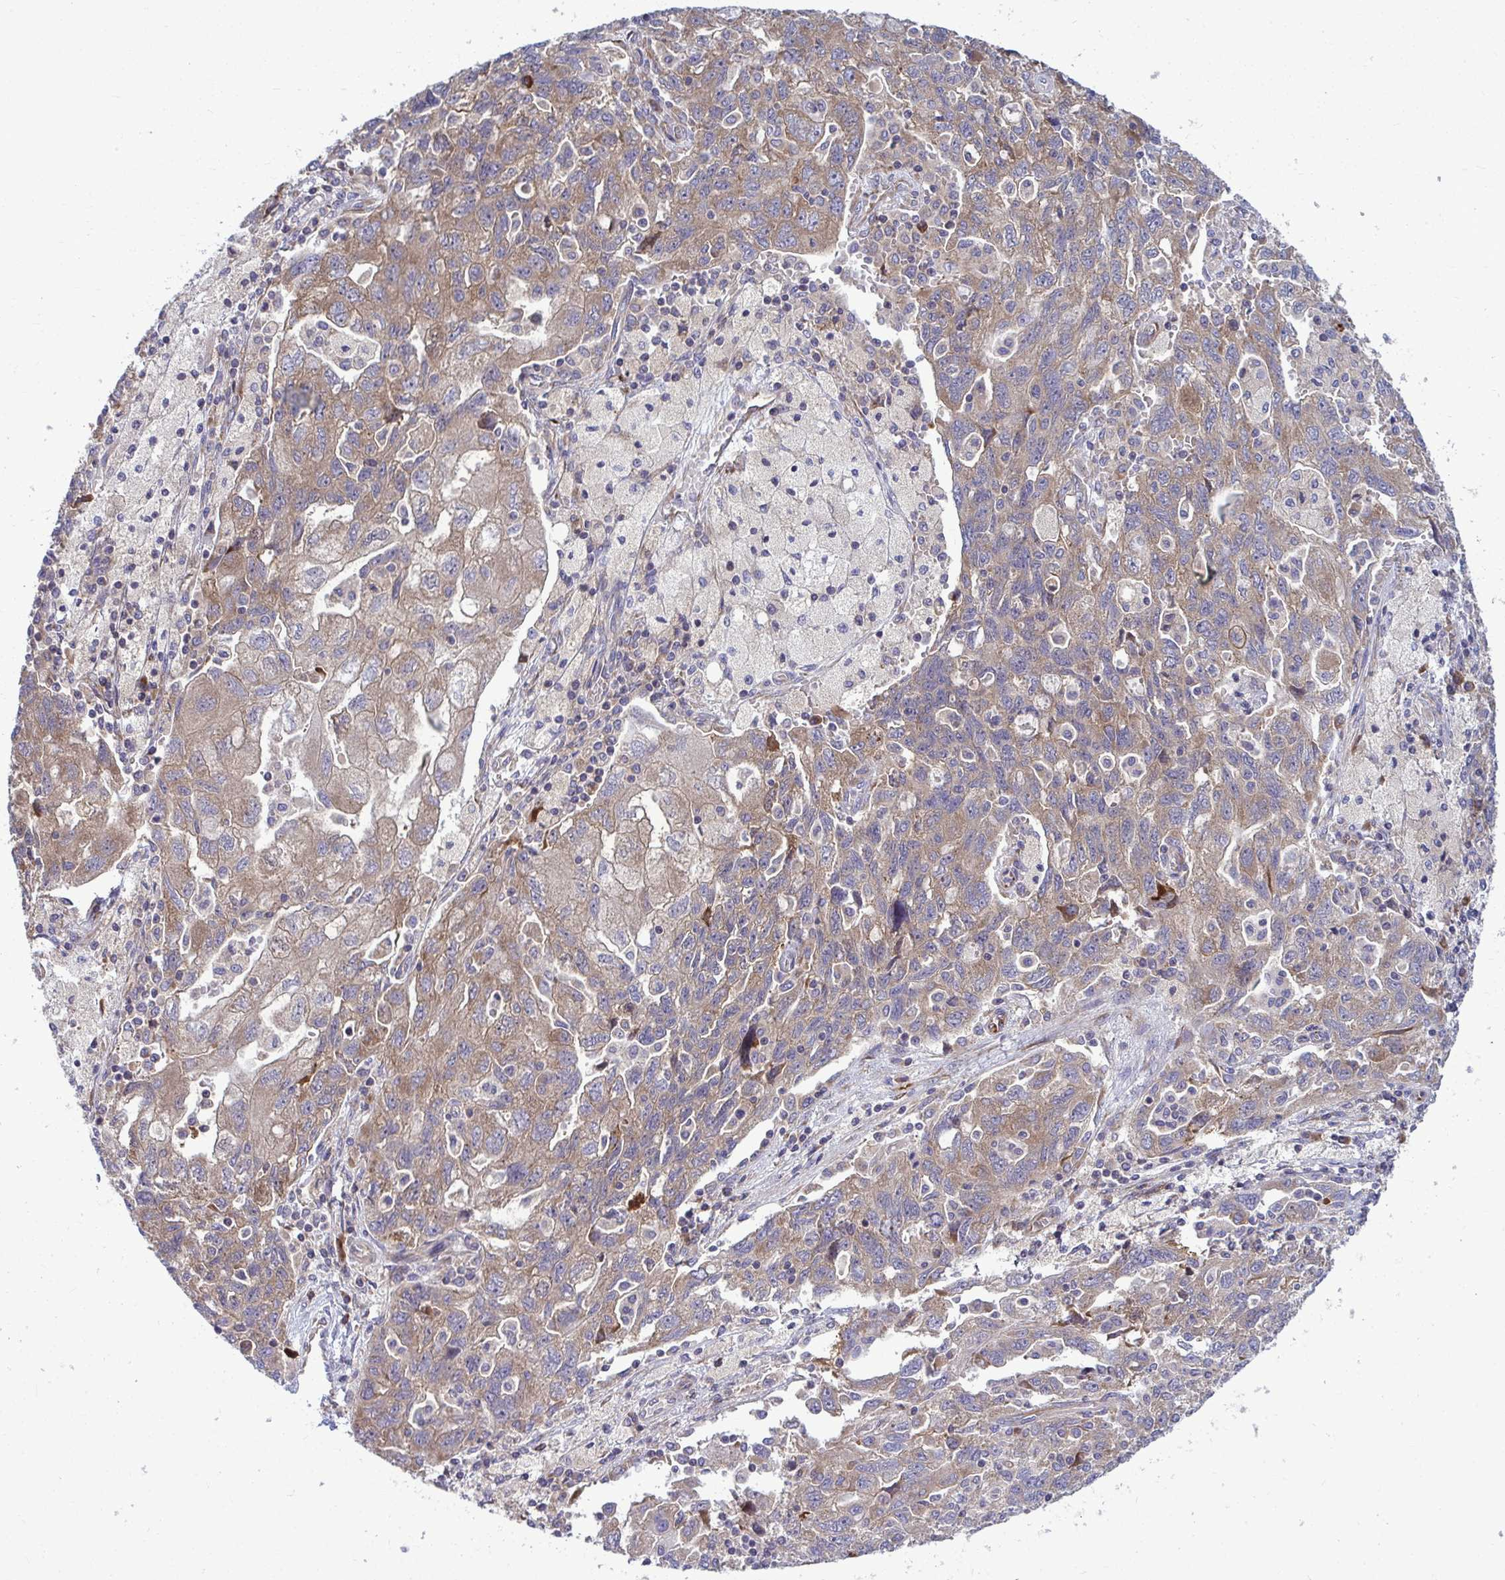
{"staining": {"intensity": "moderate", "quantity": ">75%", "location": "cytoplasmic/membranous"}, "tissue": "ovarian cancer", "cell_type": "Tumor cells", "image_type": "cancer", "snomed": [{"axis": "morphology", "description": "Carcinoma, NOS"}, {"axis": "morphology", "description": "Cystadenocarcinoma, serous, NOS"}, {"axis": "topography", "description": "Ovary"}], "caption": "Protein staining reveals moderate cytoplasmic/membranous staining in about >75% of tumor cells in ovarian serous cystadenocarcinoma. Nuclei are stained in blue.", "gene": "GFPT2", "patient": {"sex": "female", "age": 69}}